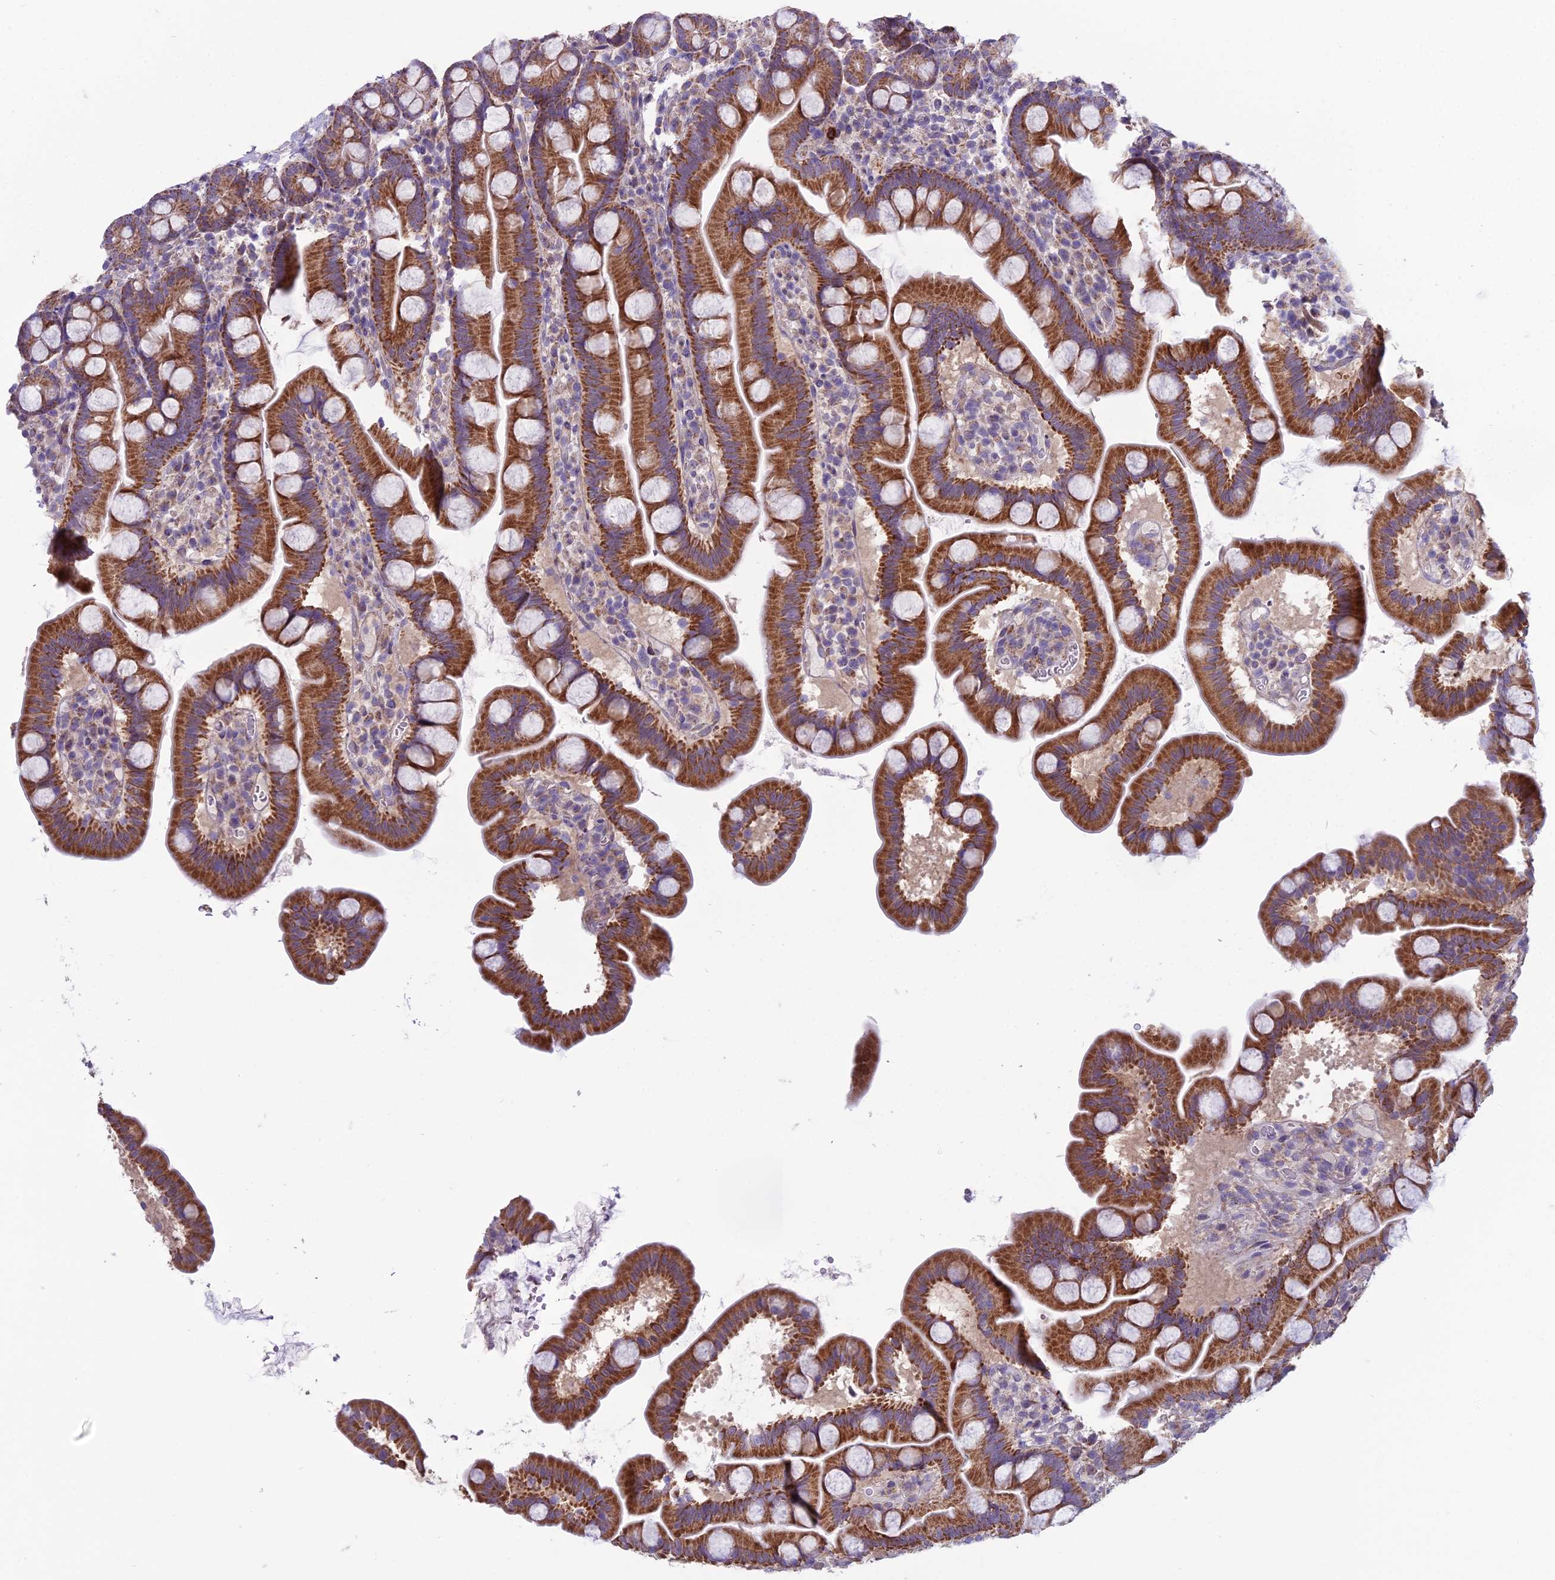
{"staining": {"intensity": "strong", "quantity": ">75%", "location": "cytoplasmic/membranous"}, "tissue": "small intestine", "cell_type": "Glandular cells", "image_type": "normal", "snomed": [{"axis": "morphology", "description": "Normal tissue, NOS"}, {"axis": "topography", "description": "Small intestine"}], "caption": "Approximately >75% of glandular cells in normal small intestine demonstrate strong cytoplasmic/membranous protein positivity as visualized by brown immunohistochemical staining.", "gene": "DUS2", "patient": {"sex": "female", "age": 68}}